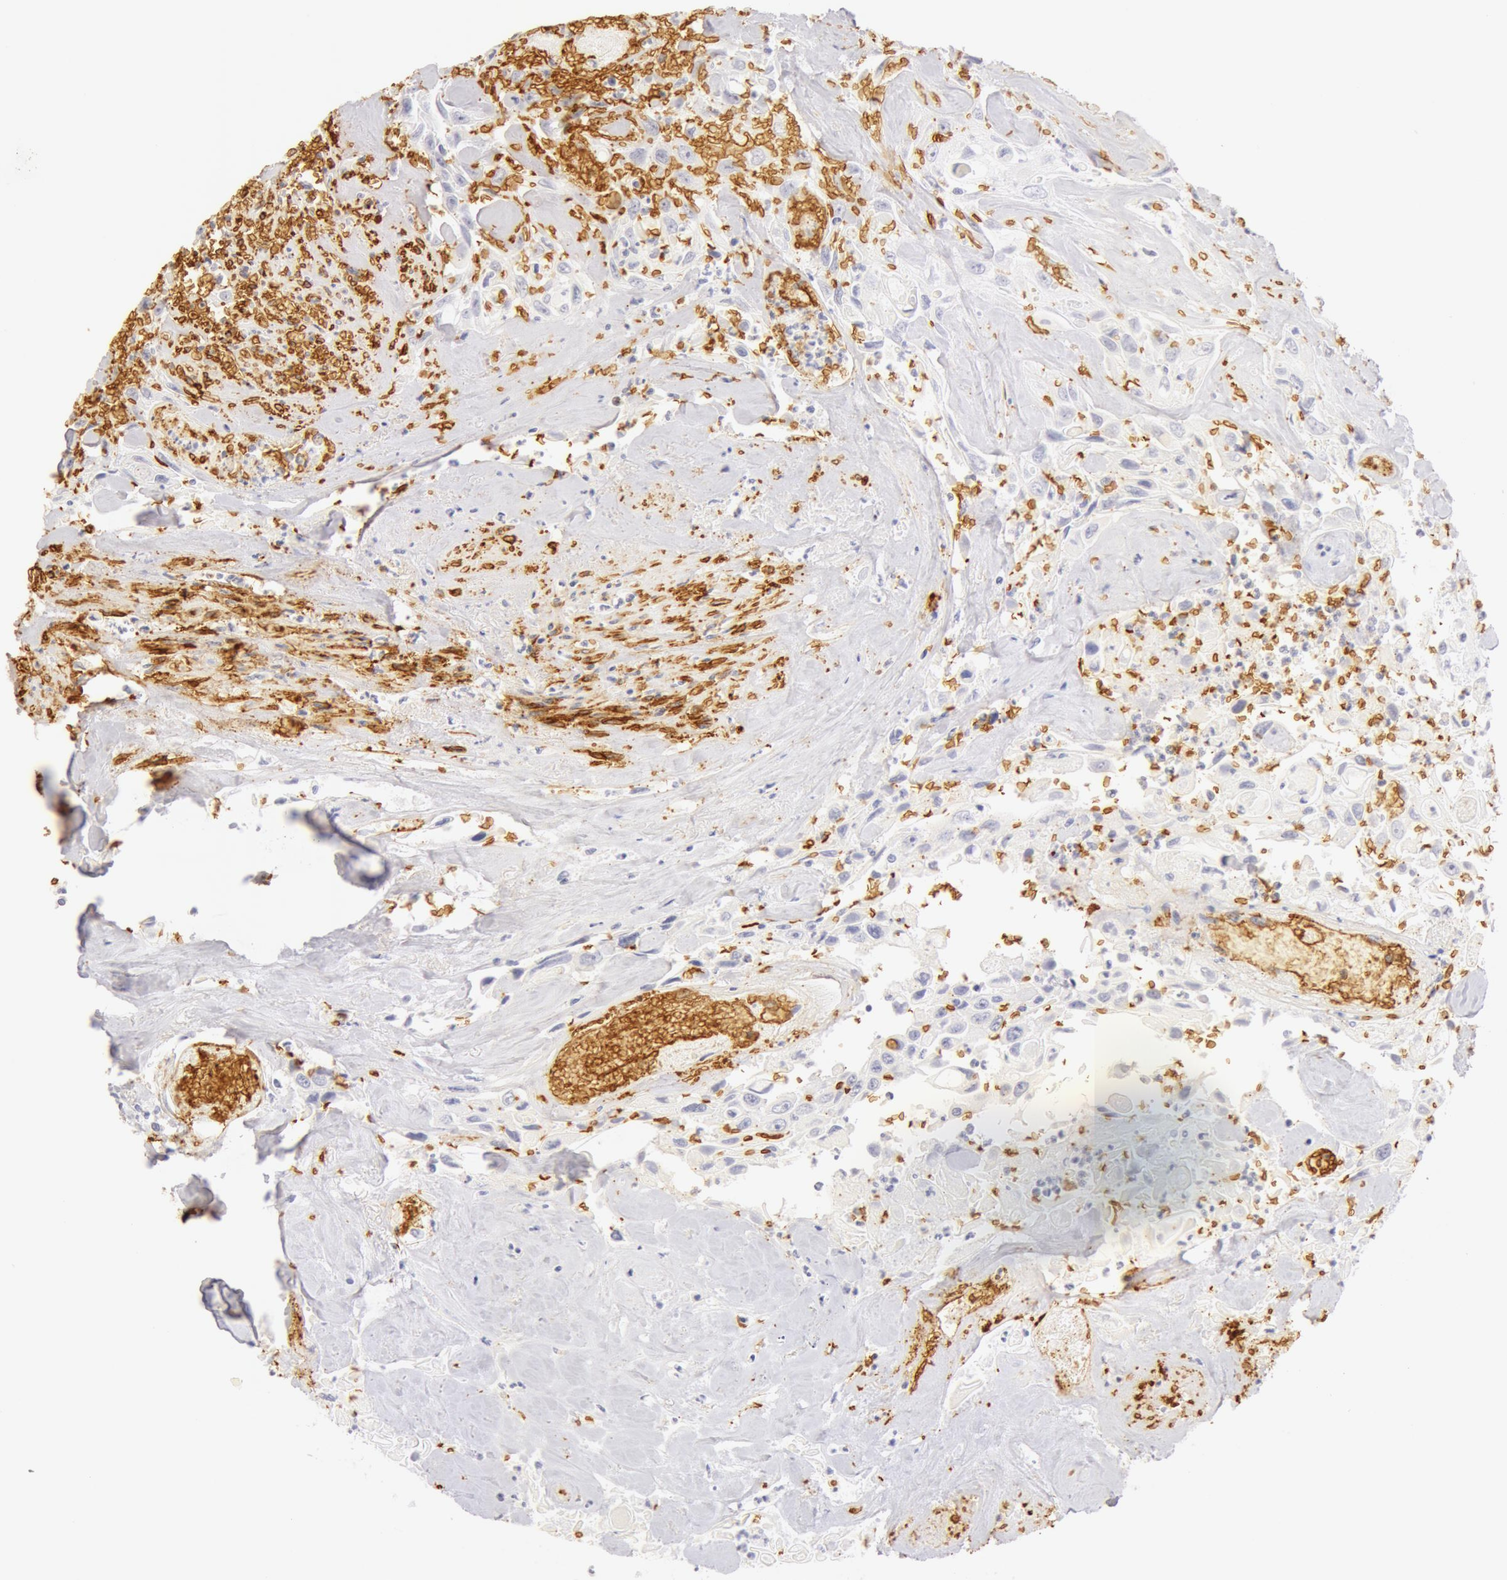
{"staining": {"intensity": "negative", "quantity": "none", "location": "none"}, "tissue": "urothelial cancer", "cell_type": "Tumor cells", "image_type": "cancer", "snomed": [{"axis": "morphology", "description": "Urothelial carcinoma, High grade"}, {"axis": "topography", "description": "Urinary bladder"}], "caption": "Immunohistochemistry (IHC) photomicrograph of human urothelial carcinoma (high-grade) stained for a protein (brown), which demonstrates no positivity in tumor cells.", "gene": "AQP1", "patient": {"sex": "female", "age": 84}}